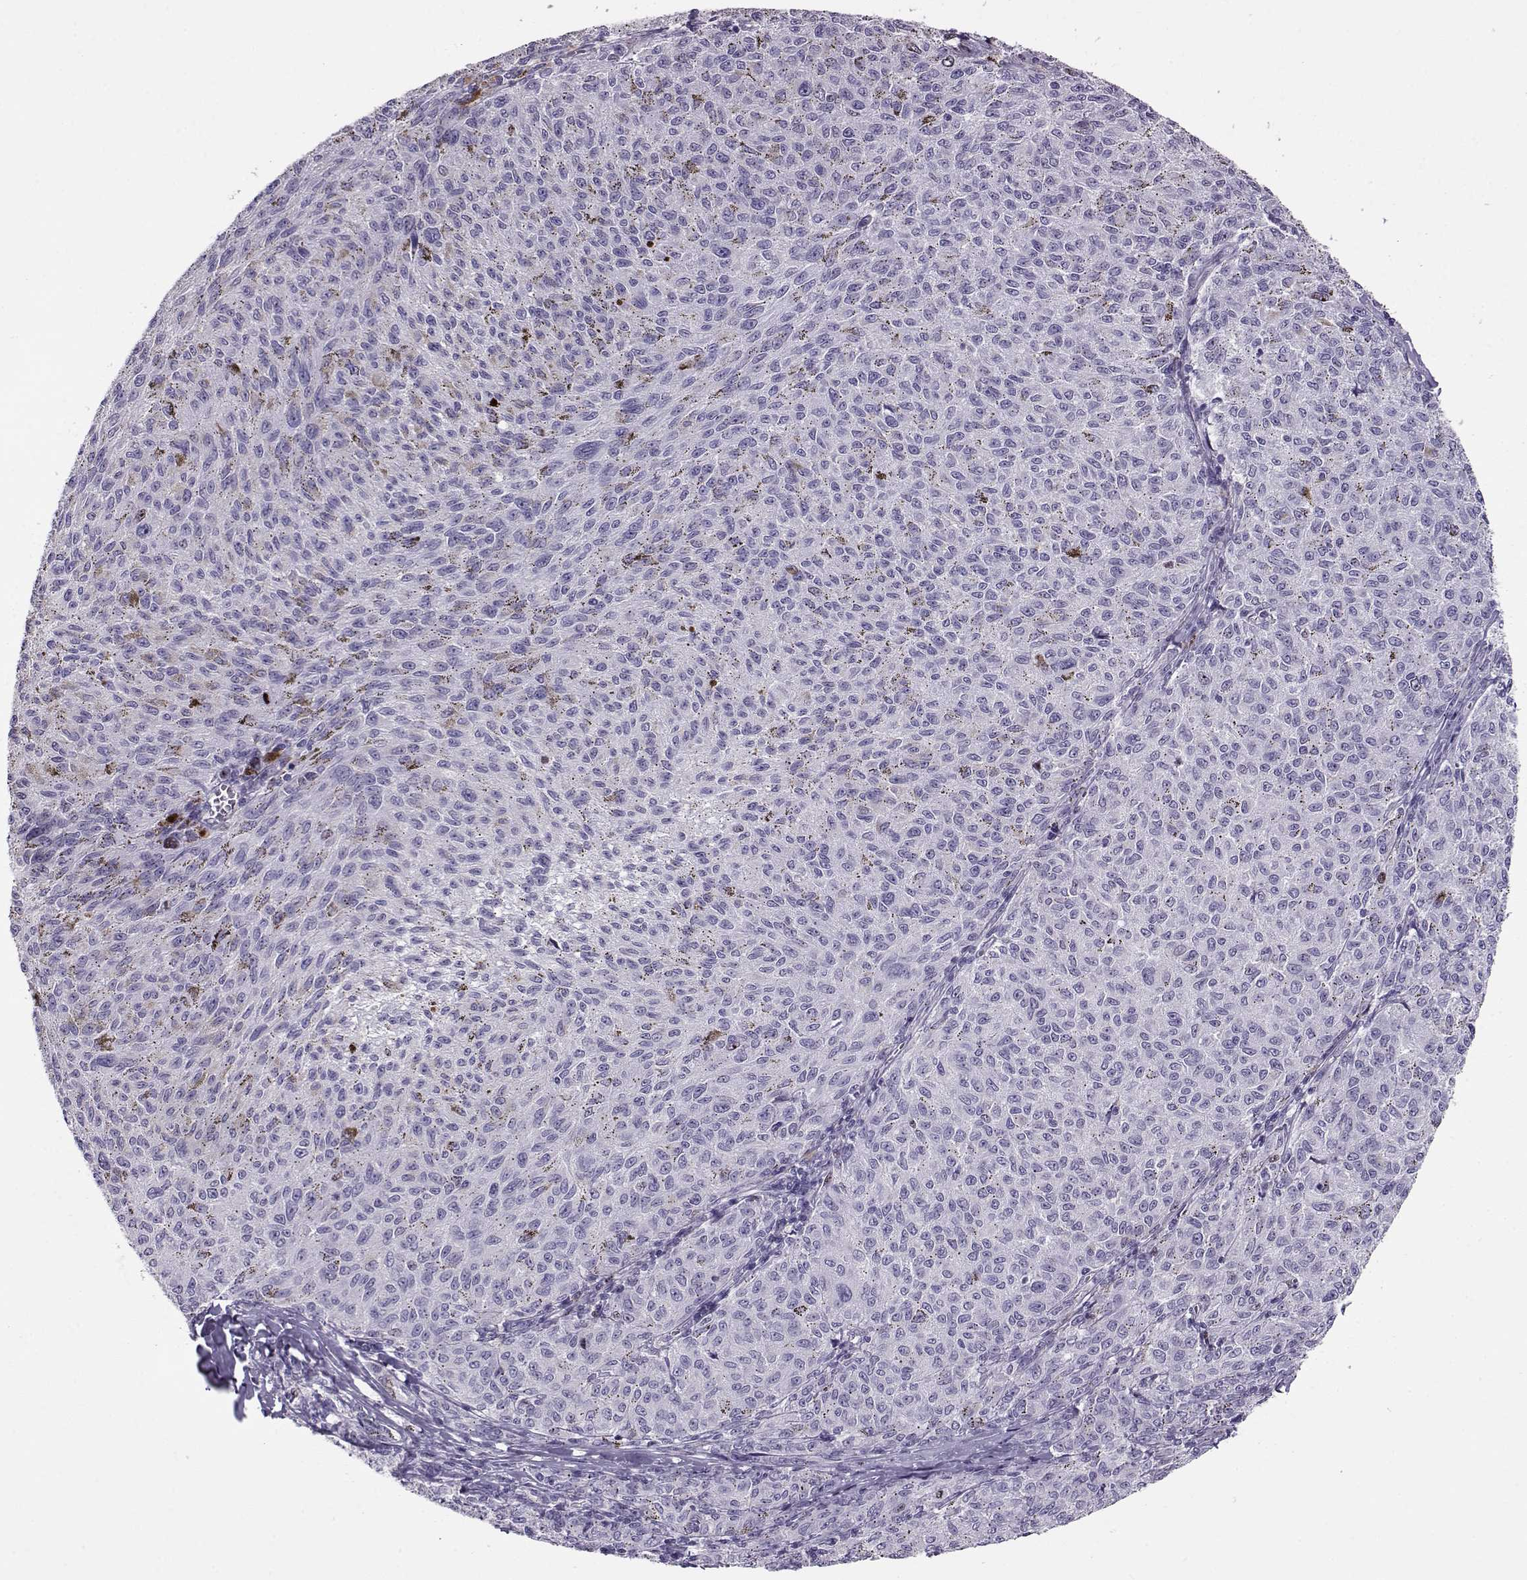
{"staining": {"intensity": "negative", "quantity": "none", "location": "none"}, "tissue": "melanoma", "cell_type": "Tumor cells", "image_type": "cancer", "snomed": [{"axis": "morphology", "description": "Malignant melanoma, NOS"}, {"axis": "topography", "description": "Skin"}], "caption": "High power microscopy photomicrograph of an immunohistochemistry (IHC) image of malignant melanoma, revealing no significant expression in tumor cells.", "gene": "NPW", "patient": {"sex": "female", "age": 72}}